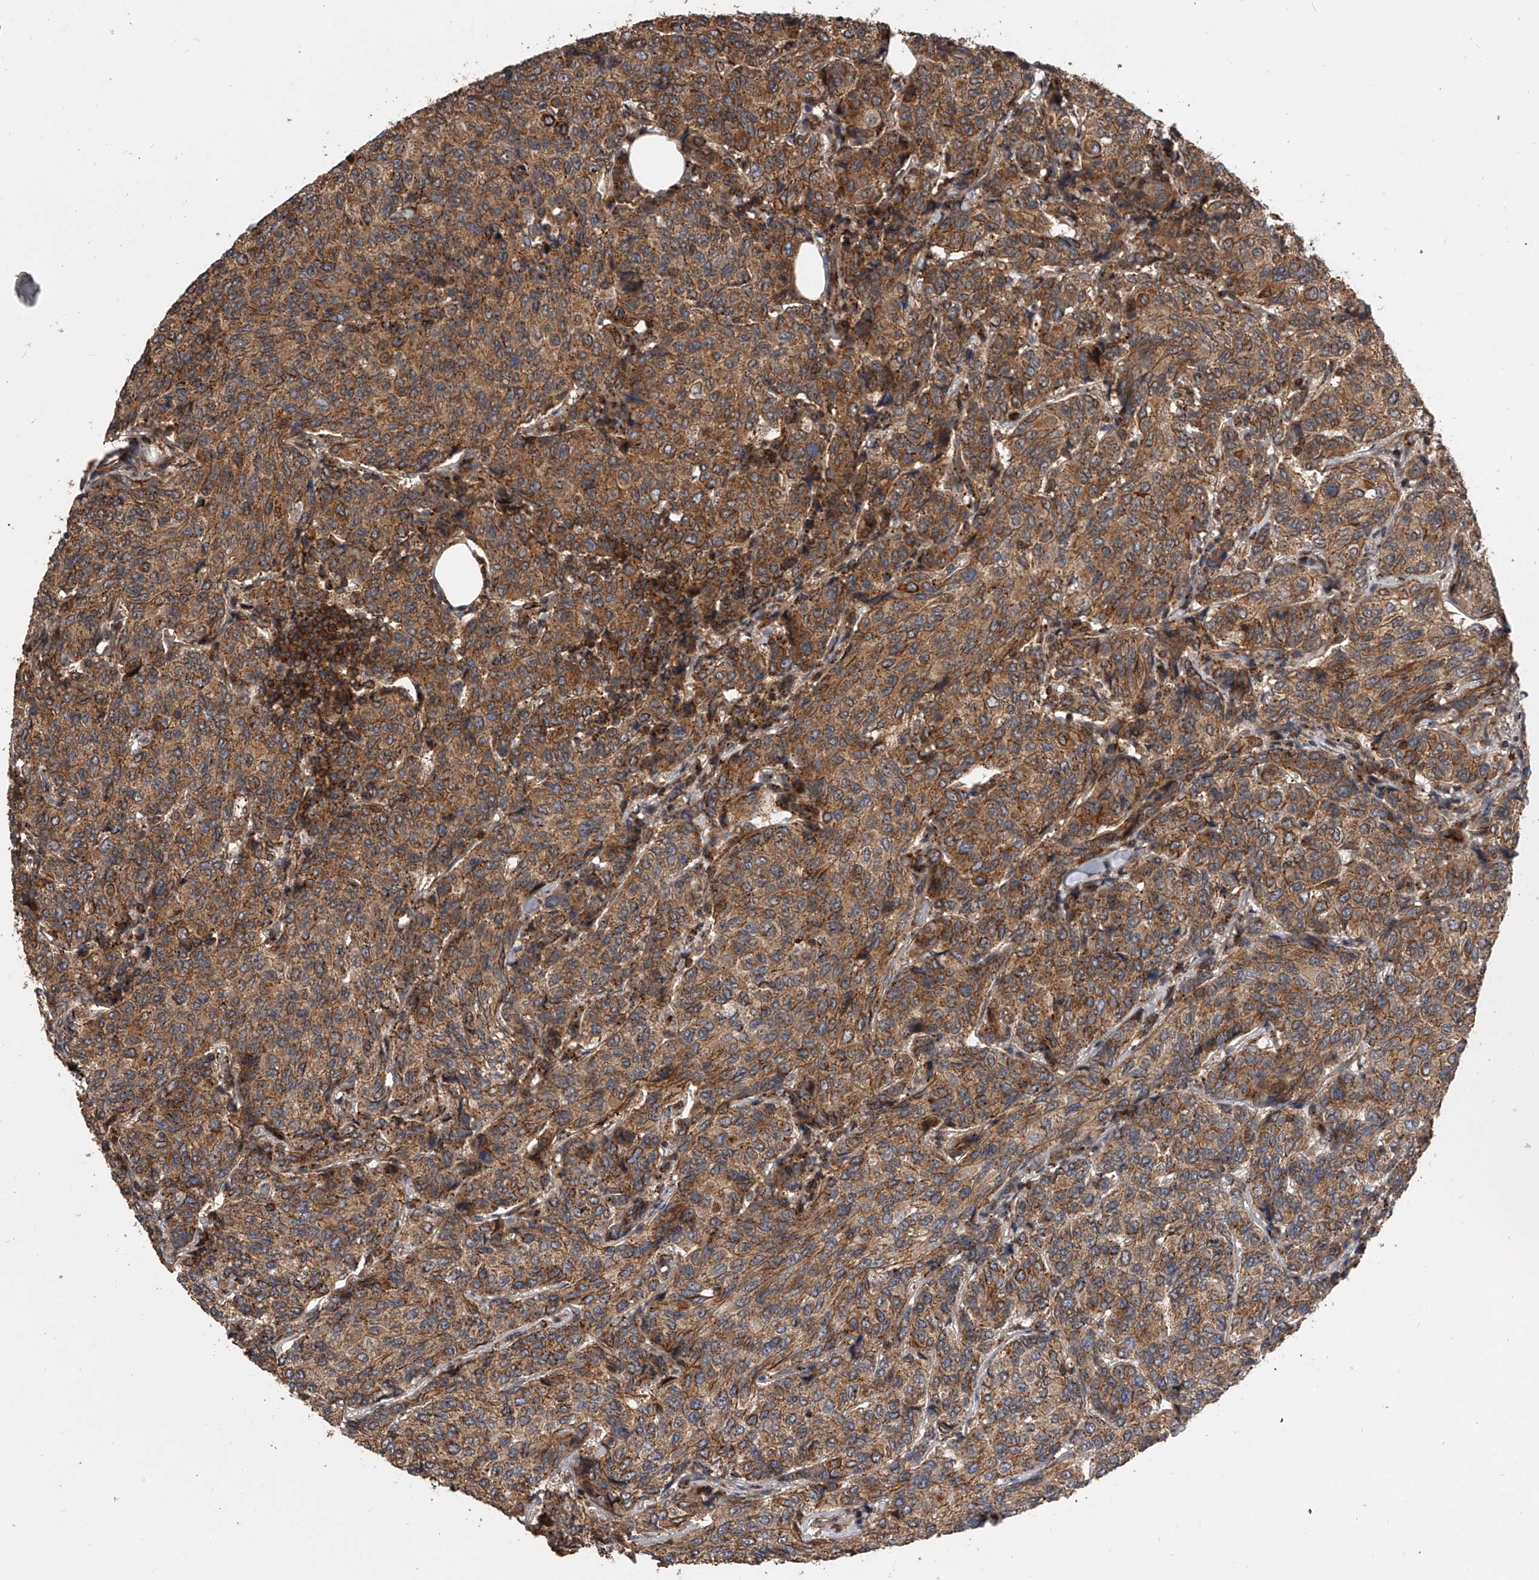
{"staining": {"intensity": "moderate", "quantity": ">75%", "location": "cytoplasmic/membranous"}, "tissue": "breast cancer", "cell_type": "Tumor cells", "image_type": "cancer", "snomed": [{"axis": "morphology", "description": "Duct carcinoma"}, {"axis": "topography", "description": "Breast"}], "caption": "Immunohistochemistry (IHC) photomicrograph of breast cancer (invasive ductal carcinoma) stained for a protein (brown), which displays medium levels of moderate cytoplasmic/membranous positivity in approximately >75% of tumor cells.", "gene": "USP47", "patient": {"sex": "female", "age": 55}}